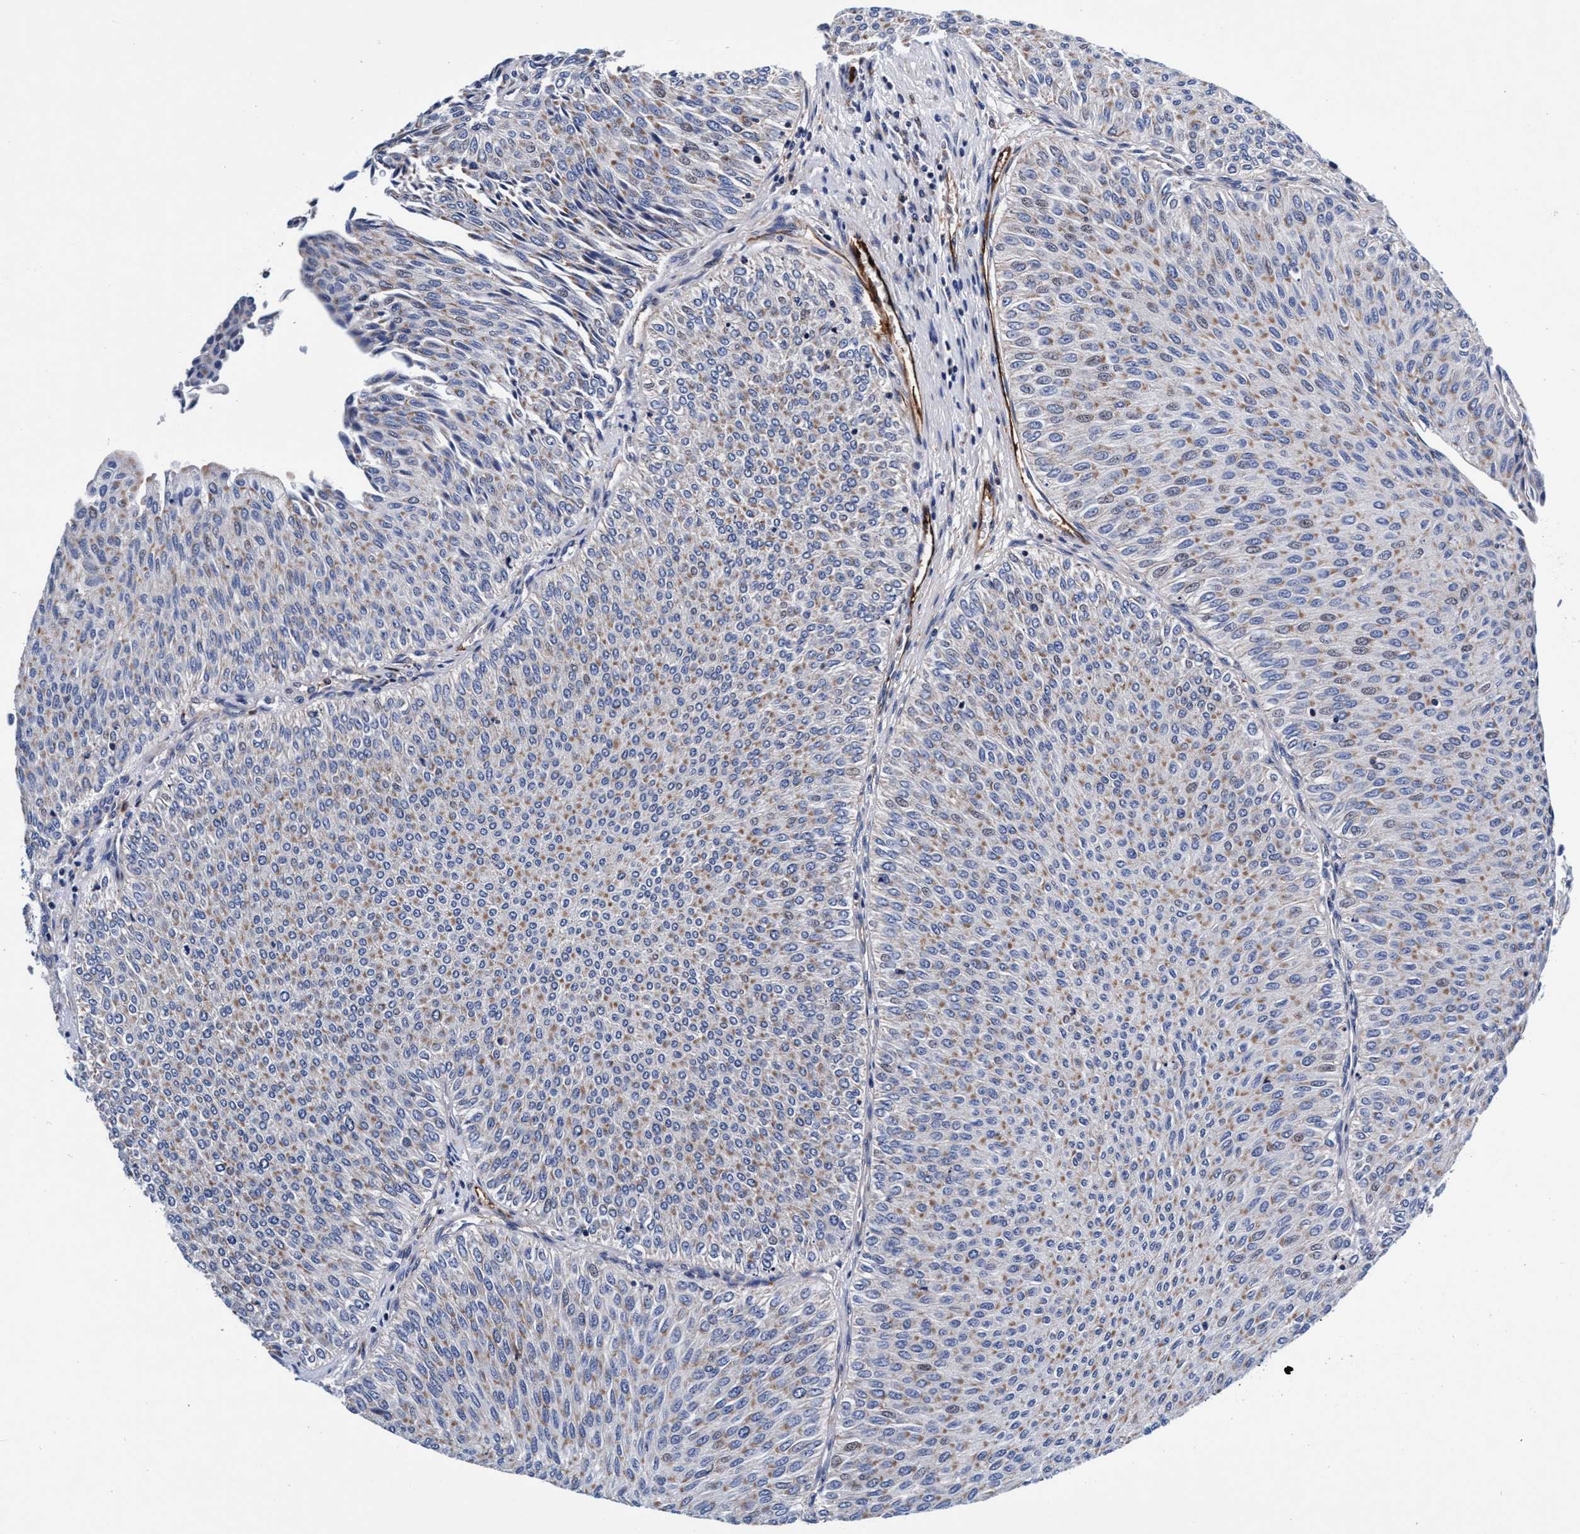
{"staining": {"intensity": "weak", "quantity": ">75%", "location": "cytoplasmic/membranous"}, "tissue": "urothelial cancer", "cell_type": "Tumor cells", "image_type": "cancer", "snomed": [{"axis": "morphology", "description": "Urothelial carcinoma, Low grade"}, {"axis": "topography", "description": "Urinary bladder"}], "caption": "Protein expression analysis of urothelial carcinoma (low-grade) shows weak cytoplasmic/membranous positivity in about >75% of tumor cells.", "gene": "UBALD2", "patient": {"sex": "male", "age": 78}}